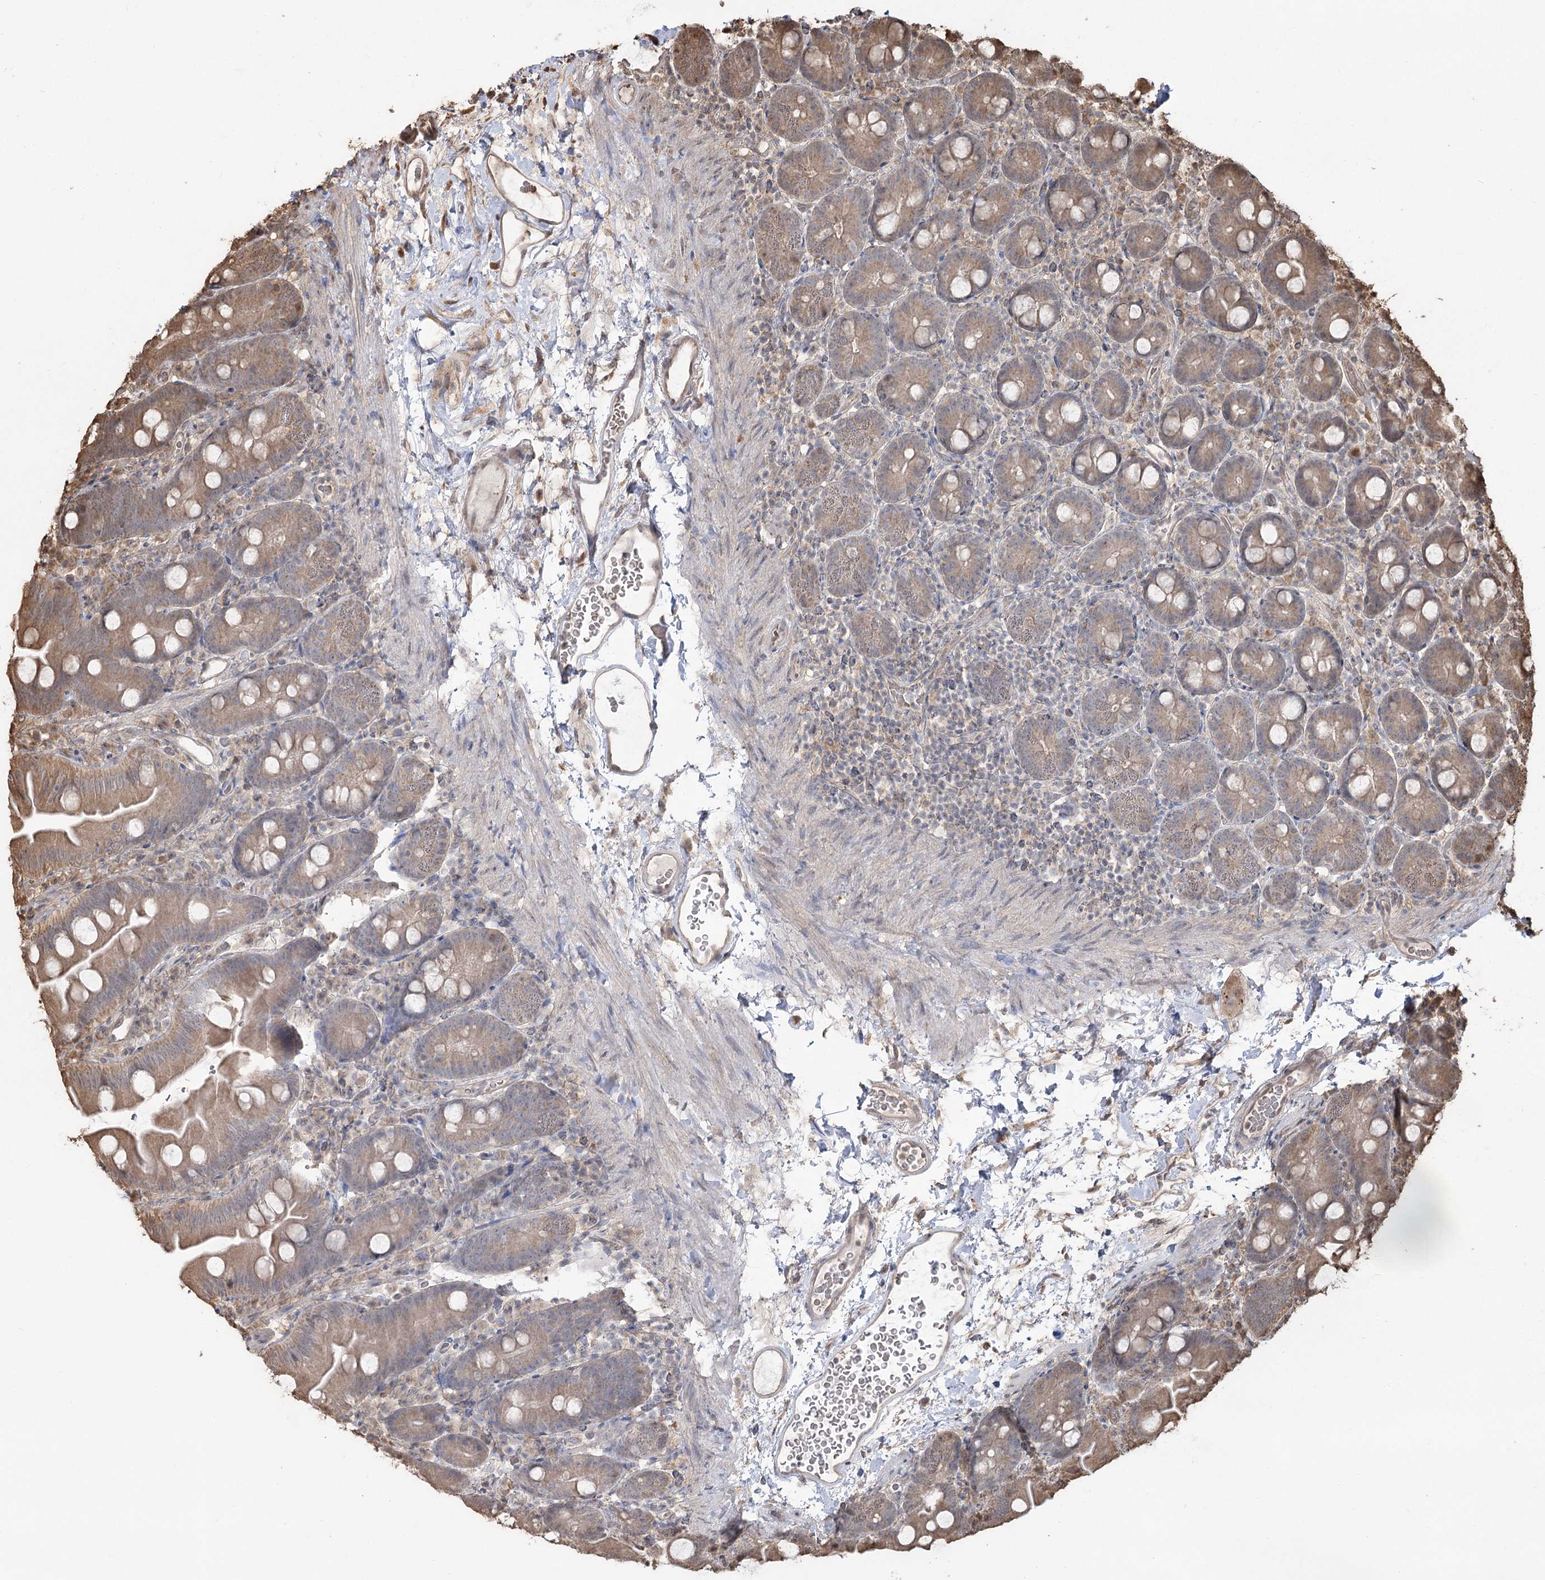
{"staining": {"intensity": "weak", "quantity": "25%-75%", "location": "cytoplasmic/membranous"}, "tissue": "small intestine", "cell_type": "Glandular cells", "image_type": "normal", "snomed": [{"axis": "morphology", "description": "Normal tissue, NOS"}, {"axis": "topography", "description": "Small intestine"}], "caption": "The photomicrograph exhibits immunohistochemical staining of unremarkable small intestine. There is weak cytoplasmic/membranous expression is identified in about 25%-75% of glandular cells.", "gene": "PLCH1", "patient": {"sex": "female", "age": 68}}